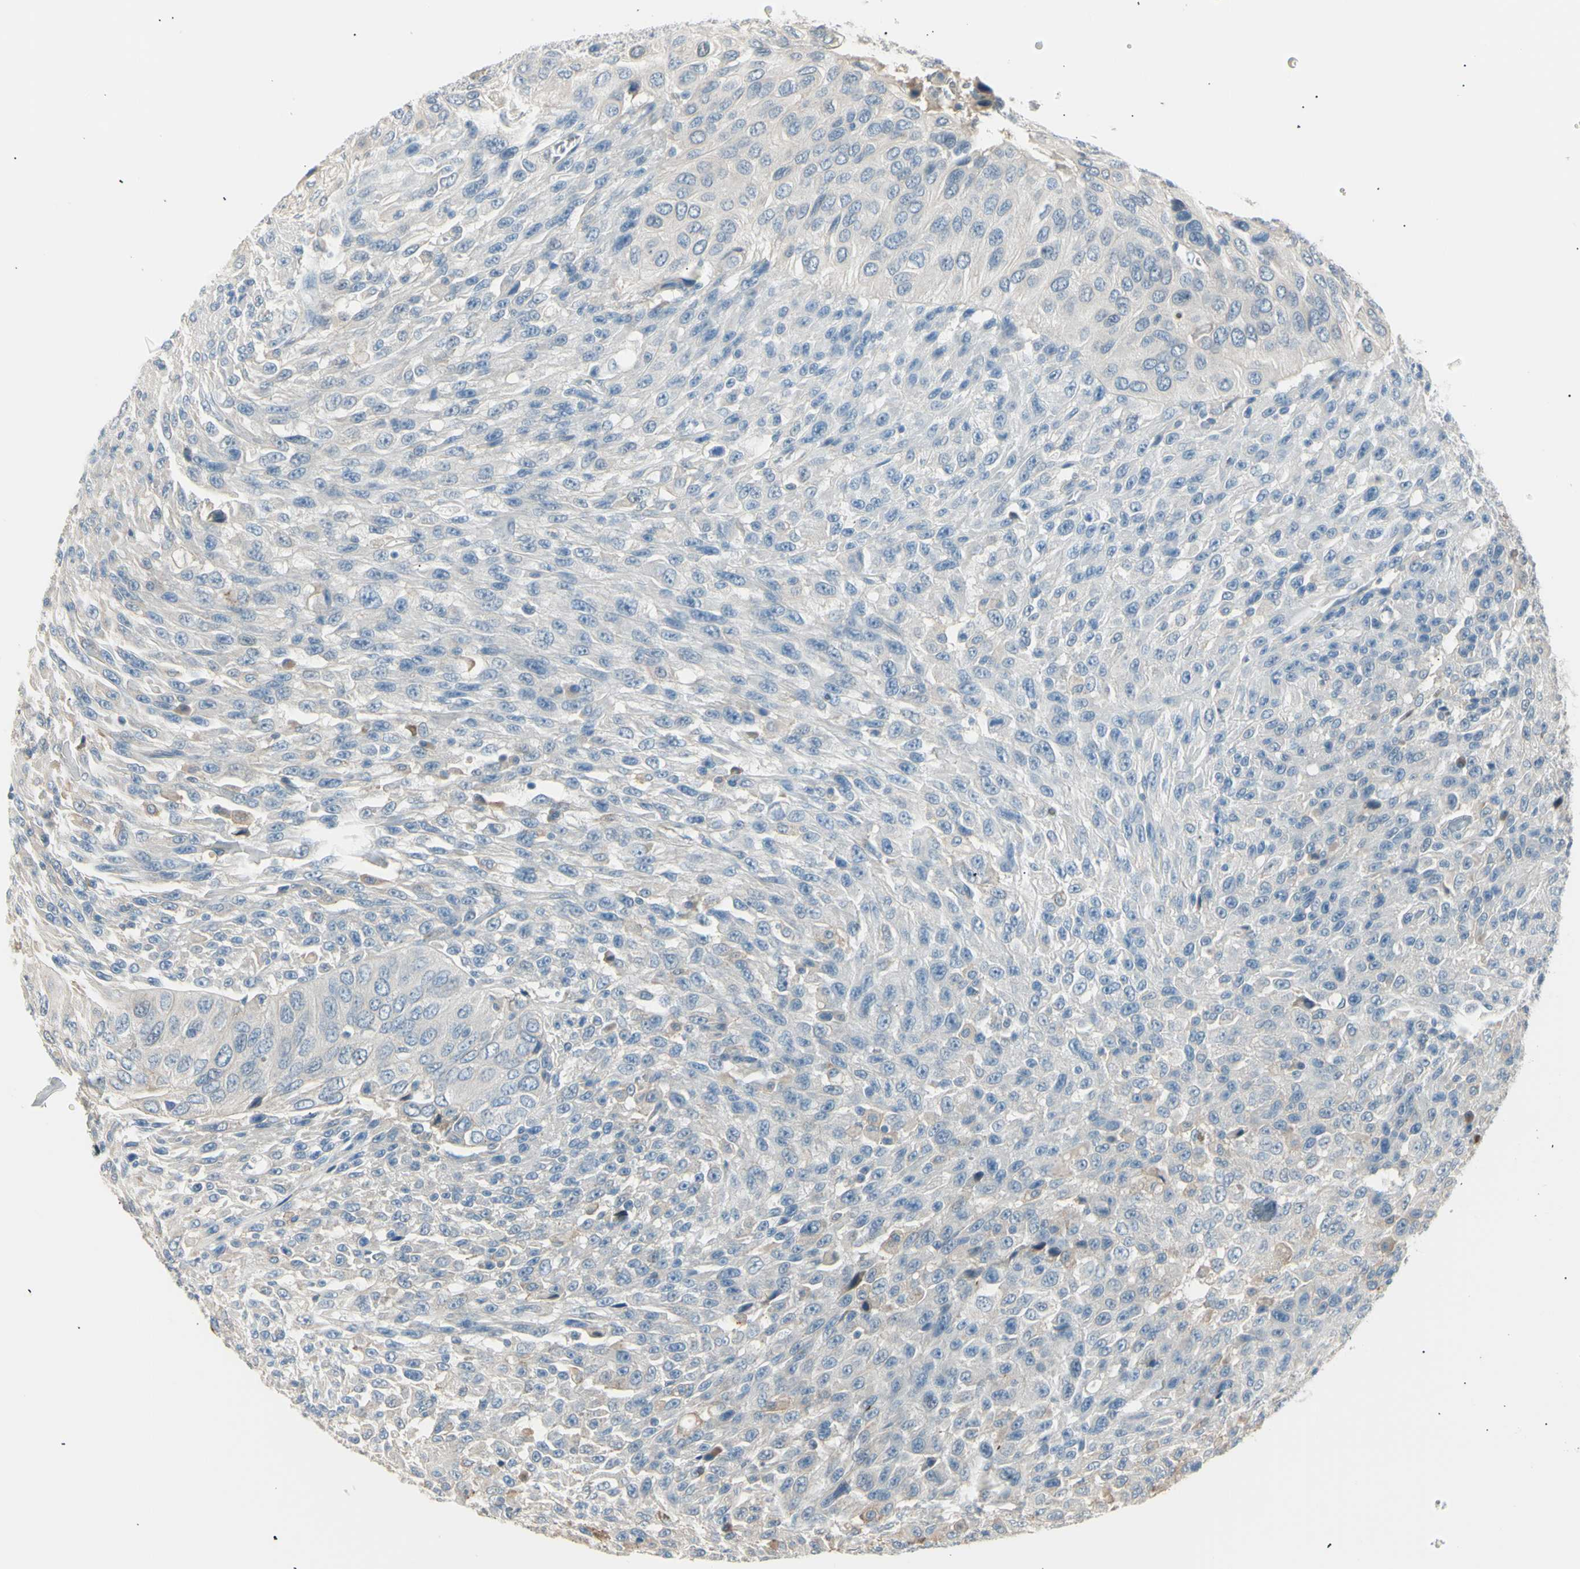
{"staining": {"intensity": "weak", "quantity": "<25%", "location": "cytoplasmic/membranous"}, "tissue": "urothelial cancer", "cell_type": "Tumor cells", "image_type": "cancer", "snomed": [{"axis": "morphology", "description": "Urothelial carcinoma, High grade"}, {"axis": "topography", "description": "Urinary bladder"}], "caption": "Tumor cells show no significant positivity in urothelial cancer. The staining was performed using DAB to visualize the protein expression in brown, while the nuclei were stained in blue with hematoxylin (Magnification: 20x).", "gene": "LHPP", "patient": {"sex": "male", "age": 66}}